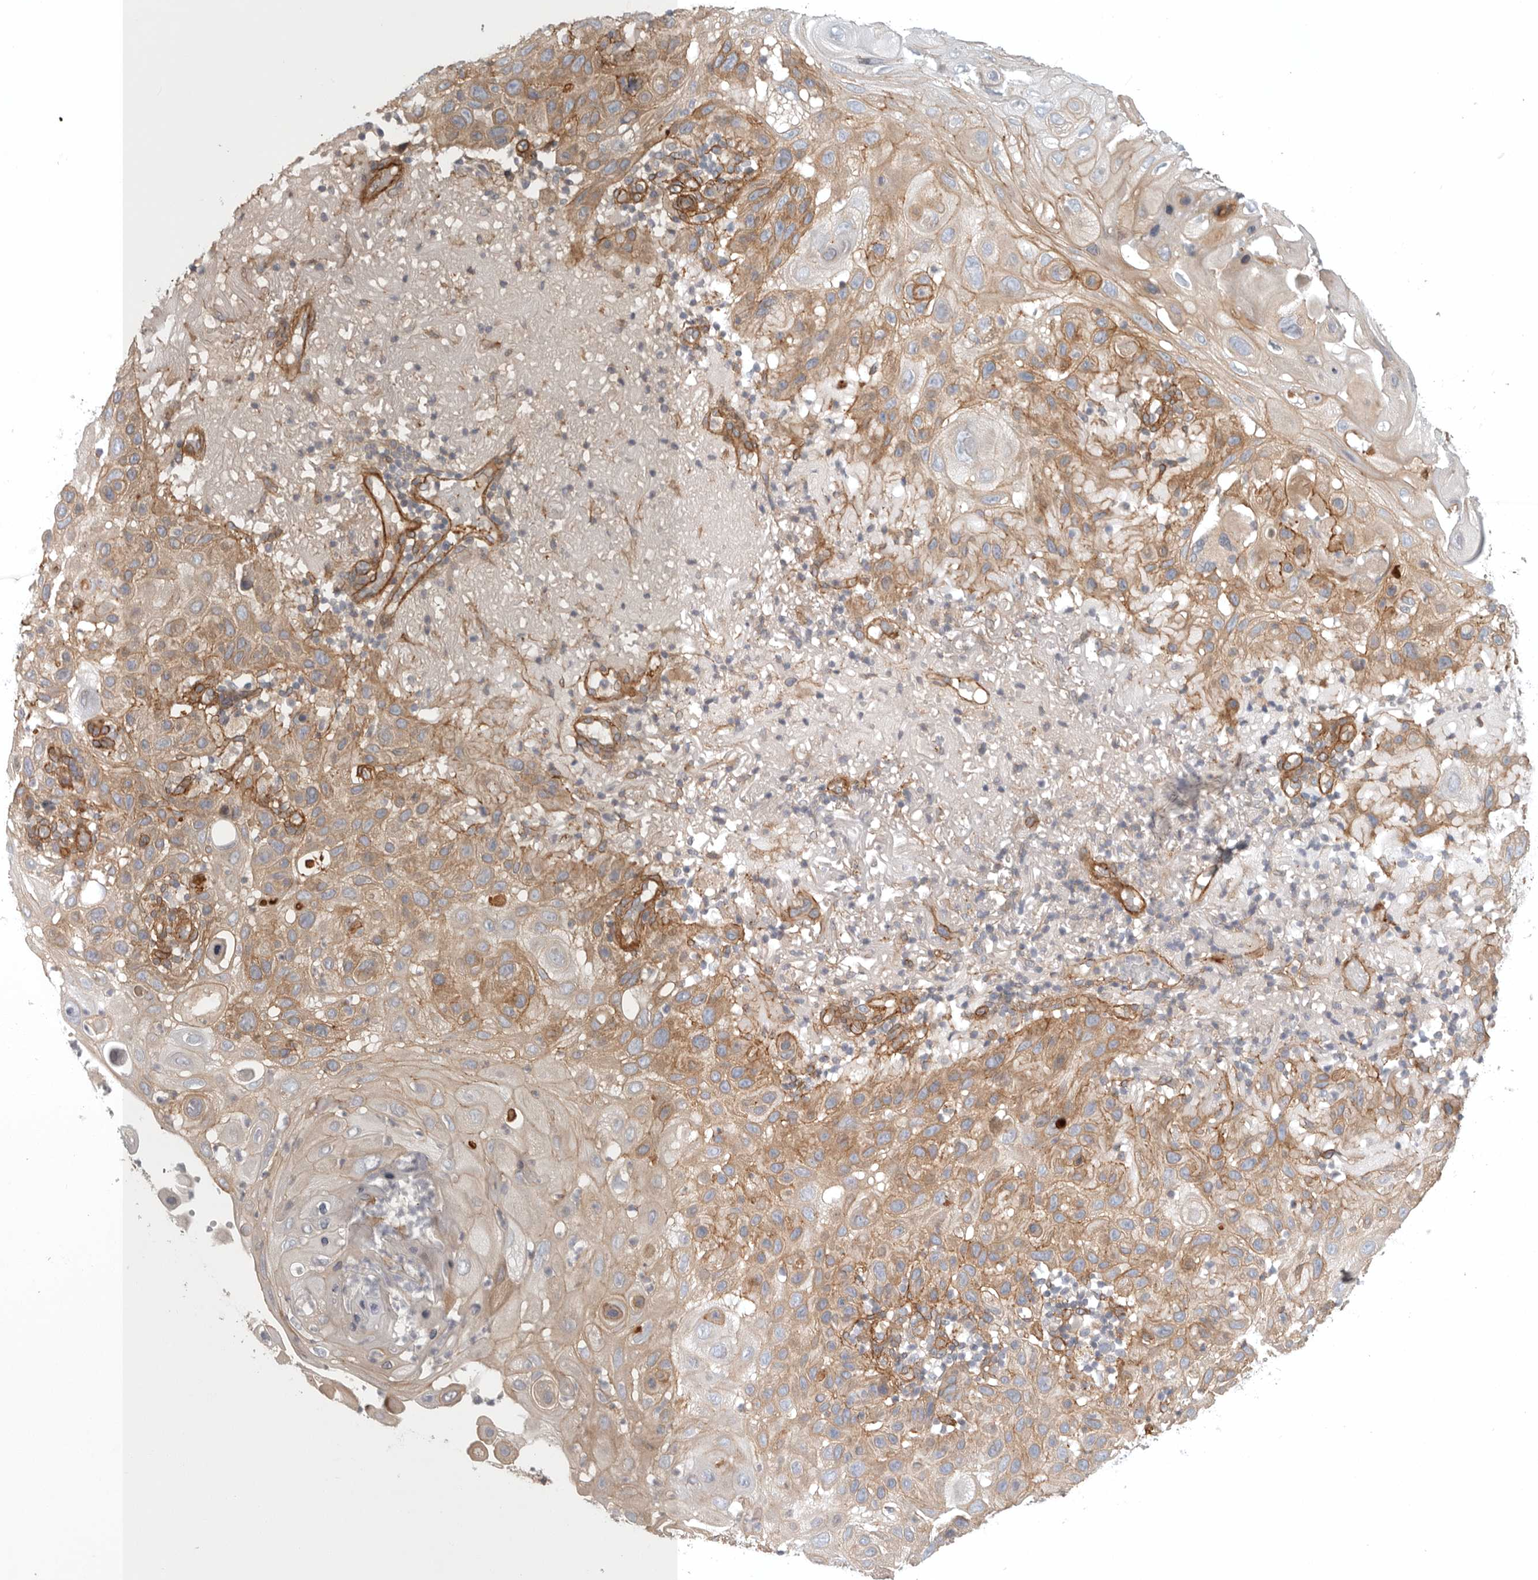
{"staining": {"intensity": "moderate", "quantity": ">75%", "location": "cytoplasmic/membranous"}, "tissue": "skin cancer", "cell_type": "Tumor cells", "image_type": "cancer", "snomed": [{"axis": "morphology", "description": "Normal tissue, NOS"}, {"axis": "morphology", "description": "Squamous cell carcinoma, NOS"}, {"axis": "topography", "description": "Skin"}], "caption": "Human skin squamous cell carcinoma stained with a brown dye exhibits moderate cytoplasmic/membranous positive expression in about >75% of tumor cells.", "gene": "LONRF1", "patient": {"sex": "female", "age": 96}}